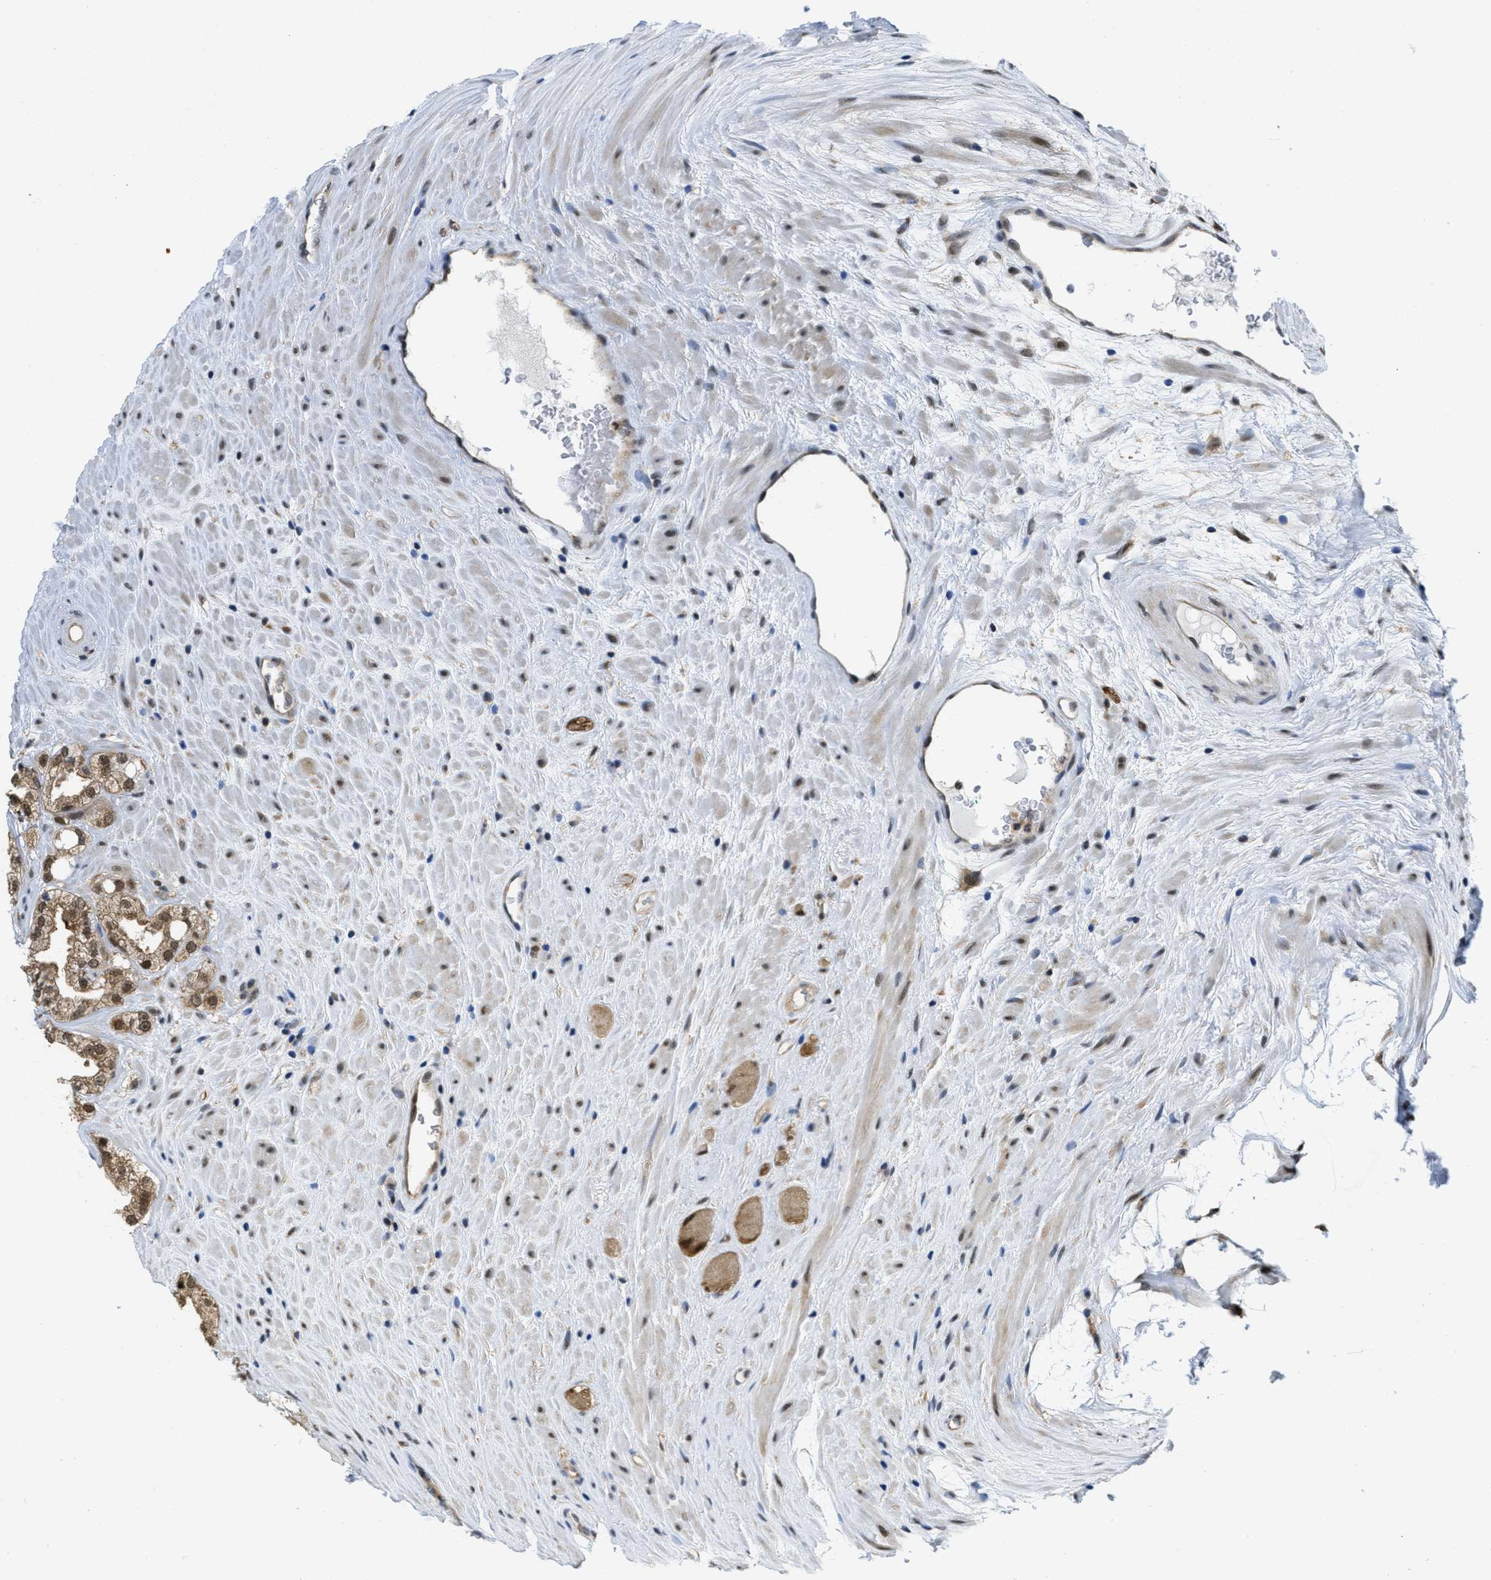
{"staining": {"intensity": "moderate", "quantity": ">75%", "location": "nuclear"}, "tissue": "prostate cancer", "cell_type": "Tumor cells", "image_type": "cancer", "snomed": [{"axis": "morphology", "description": "Adenocarcinoma, High grade"}, {"axis": "topography", "description": "Prostate"}], "caption": "An immunohistochemistry micrograph of neoplastic tissue is shown. Protein staining in brown labels moderate nuclear positivity in prostate cancer within tumor cells.", "gene": "PSMC5", "patient": {"sex": "male", "age": 71}}